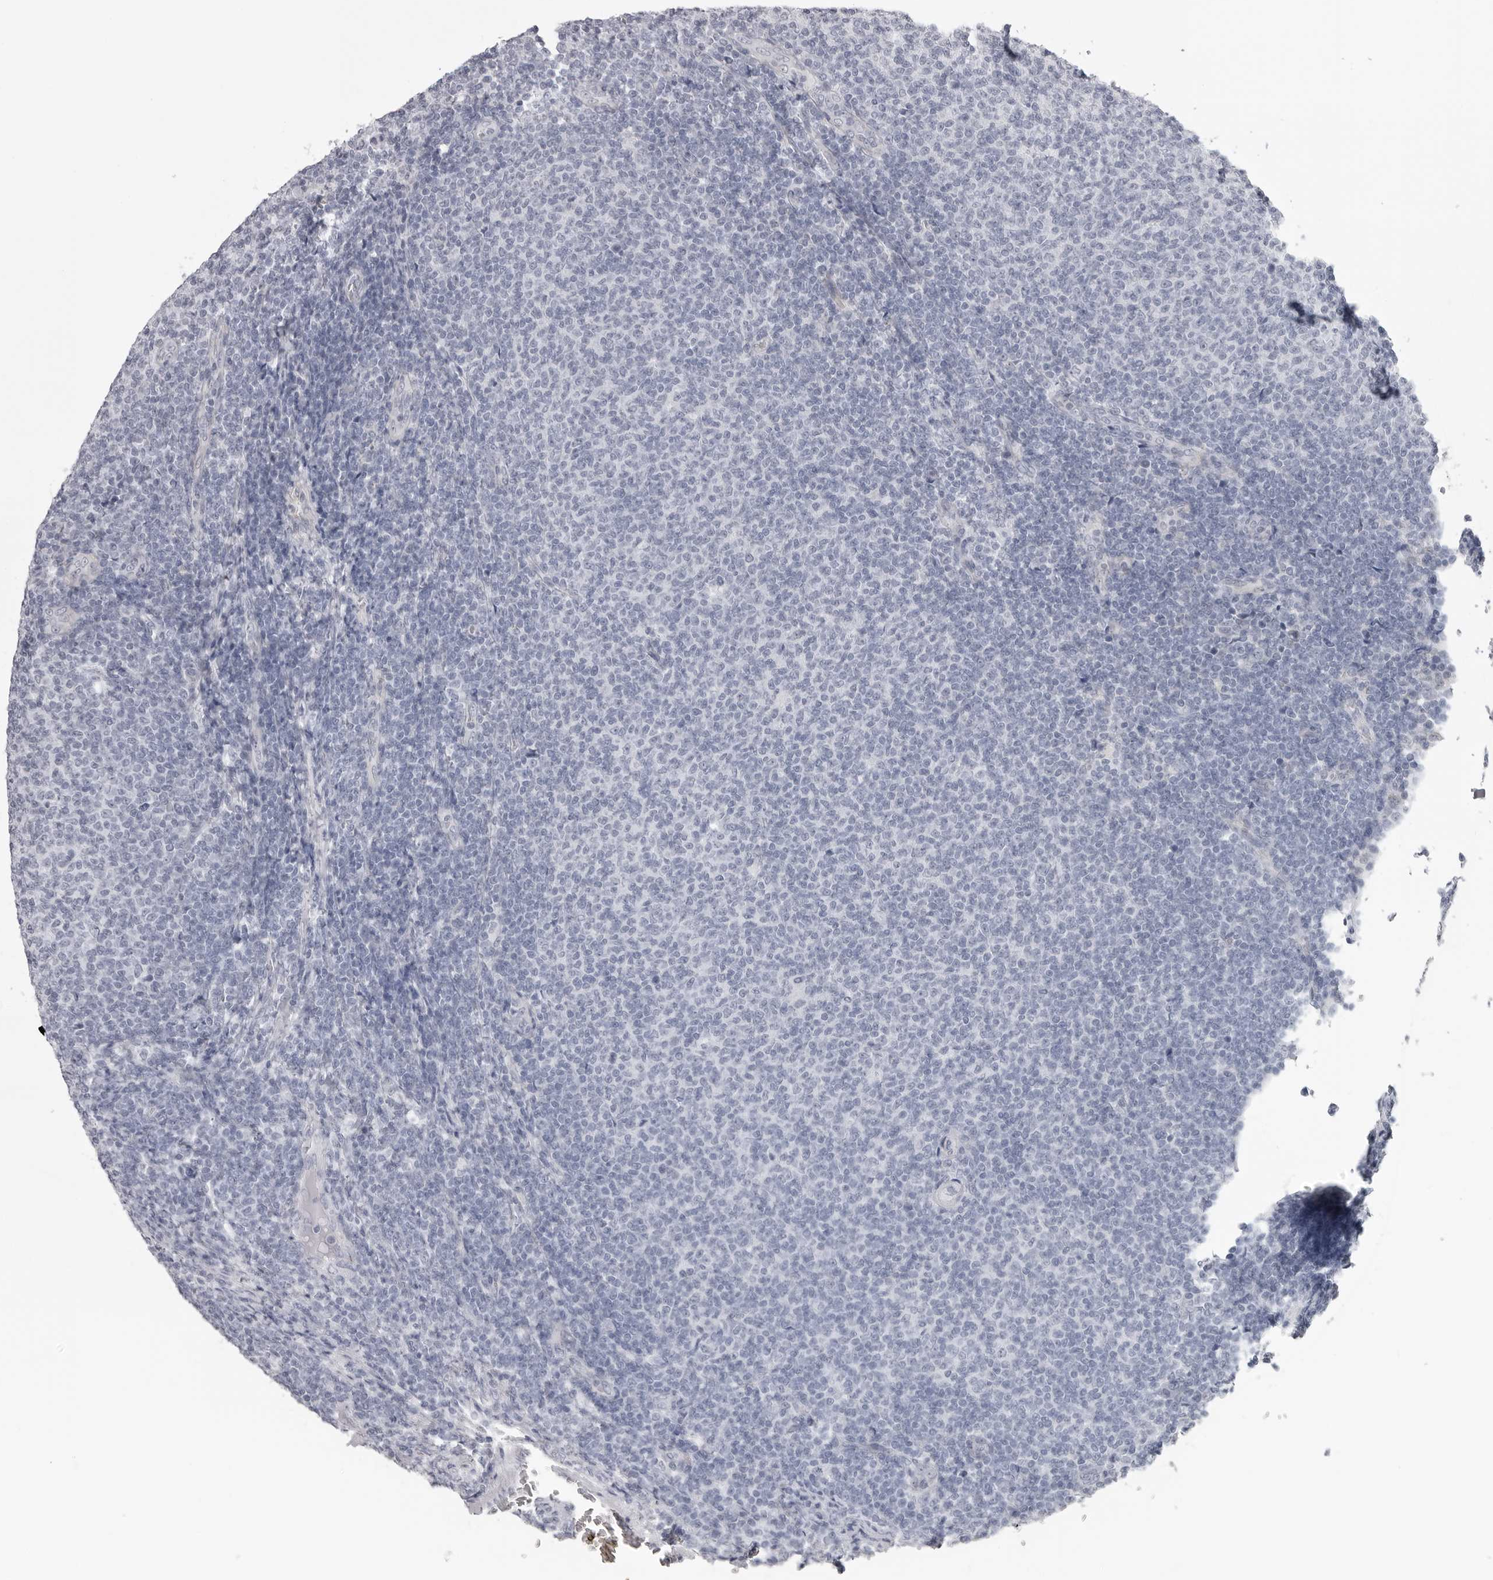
{"staining": {"intensity": "negative", "quantity": "none", "location": "none"}, "tissue": "lymphoma", "cell_type": "Tumor cells", "image_type": "cancer", "snomed": [{"axis": "morphology", "description": "Malignant lymphoma, non-Hodgkin's type, Low grade"}, {"axis": "topography", "description": "Lymph node"}], "caption": "This is an IHC image of lymphoma. There is no staining in tumor cells.", "gene": "DNALI1", "patient": {"sex": "male", "age": 66}}